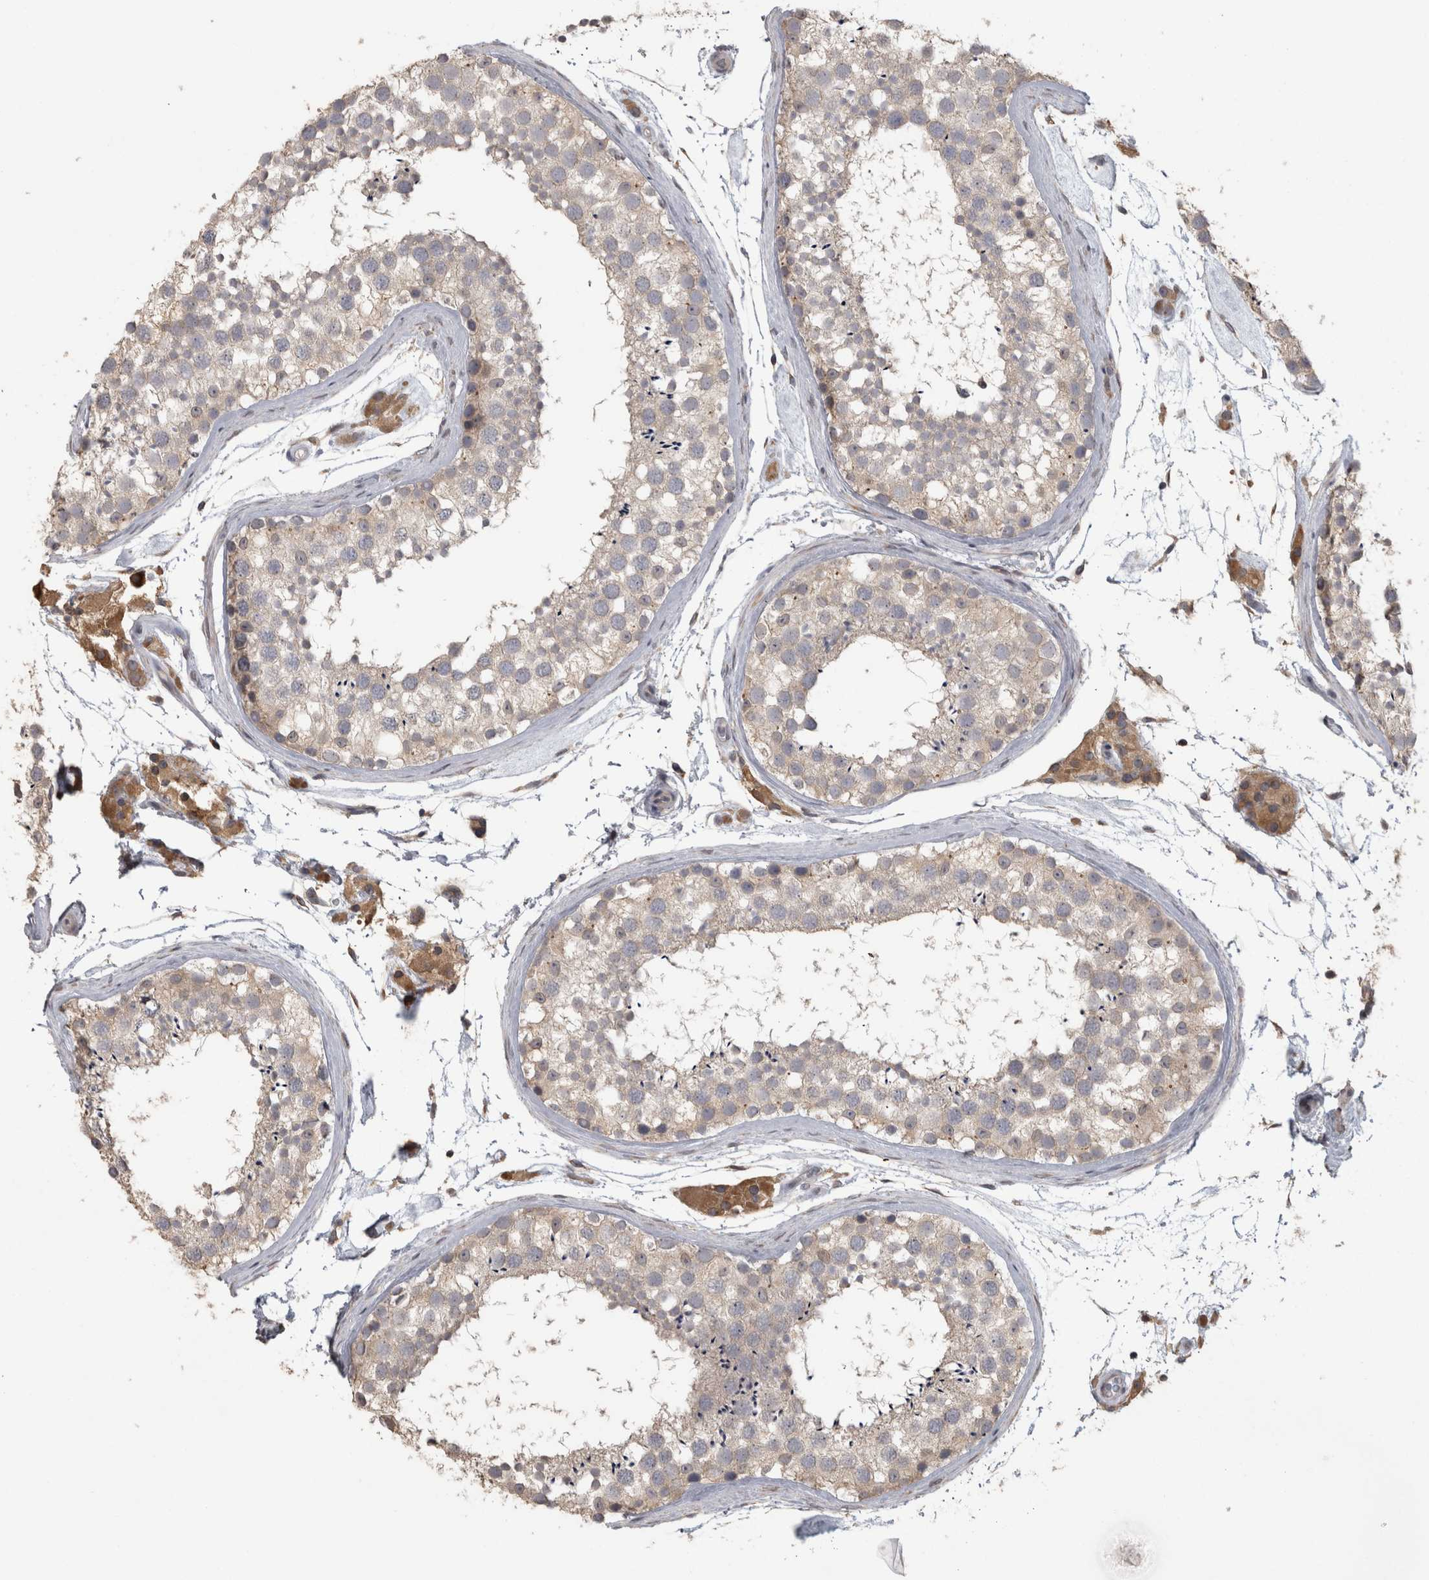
{"staining": {"intensity": "weak", "quantity": ">75%", "location": "cytoplasmic/membranous"}, "tissue": "testis", "cell_type": "Cells in seminiferous ducts", "image_type": "normal", "snomed": [{"axis": "morphology", "description": "Normal tissue, NOS"}, {"axis": "topography", "description": "Testis"}], "caption": "IHC micrograph of unremarkable testis: testis stained using IHC reveals low levels of weak protein expression localized specifically in the cytoplasmic/membranous of cells in seminiferous ducts, appearing as a cytoplasmic/membranous brown color.", "gene": "RAB29", "patient": {"sex": "male", "age": 46}}